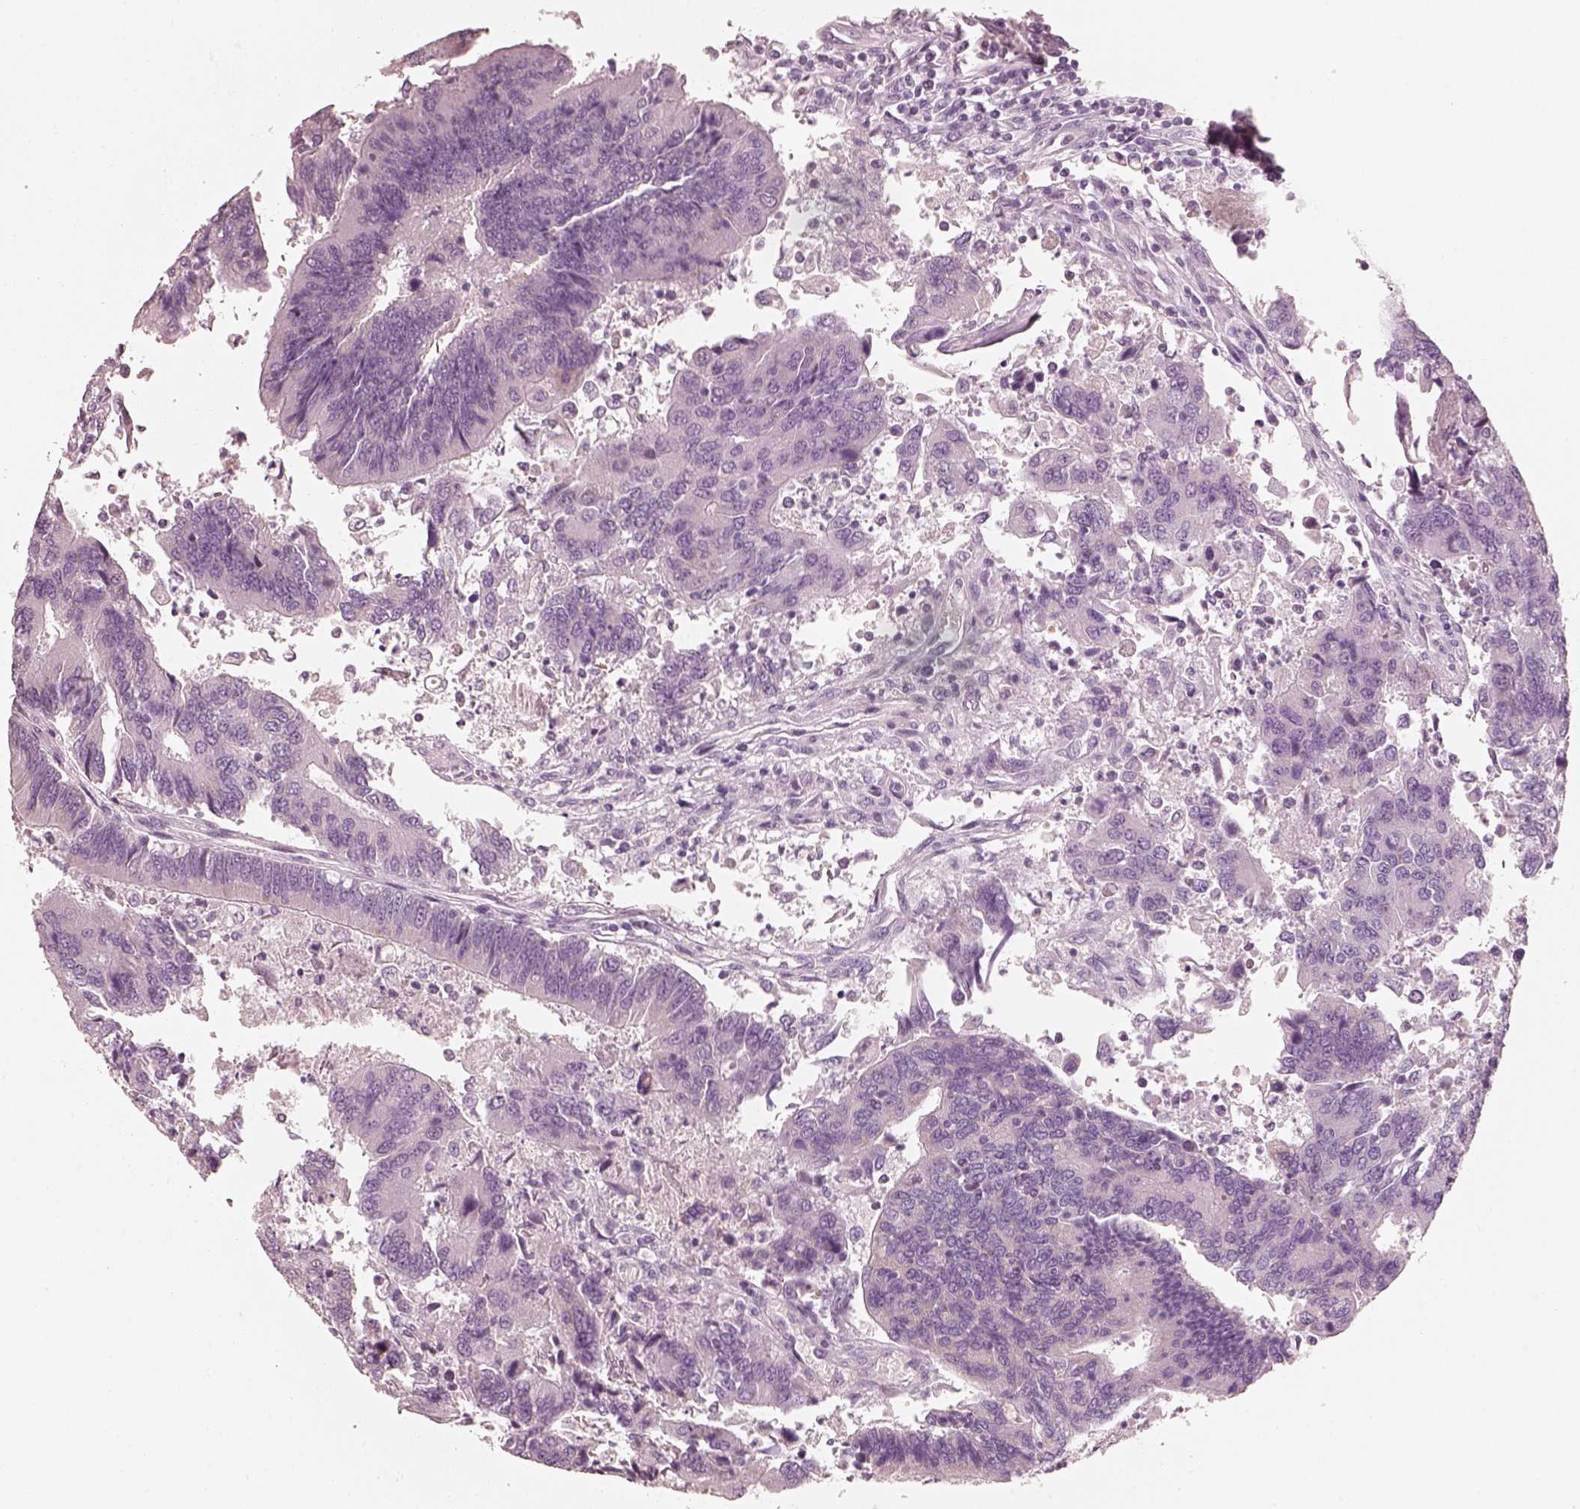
{"staining": {"intensity": "negative", "quantity": "none", "location": "none"}, "tissue": "colorectal cancer", "cell_type": "Tumor cells", "image_type": "cancer", "snomed": [{"axis": "morphology", "description": "Adenocarcinoma, NOS"}, {"axis": "topography", "description": "Colon"}], "caption": "Tumor cells are negative for brown protein staining in colorectal adenocarcinoma. (Brightfield microscopy of DAB IHC at high magnification).", "gene": "R3HDML", "patient": {"sex": "female", "age": 67}}